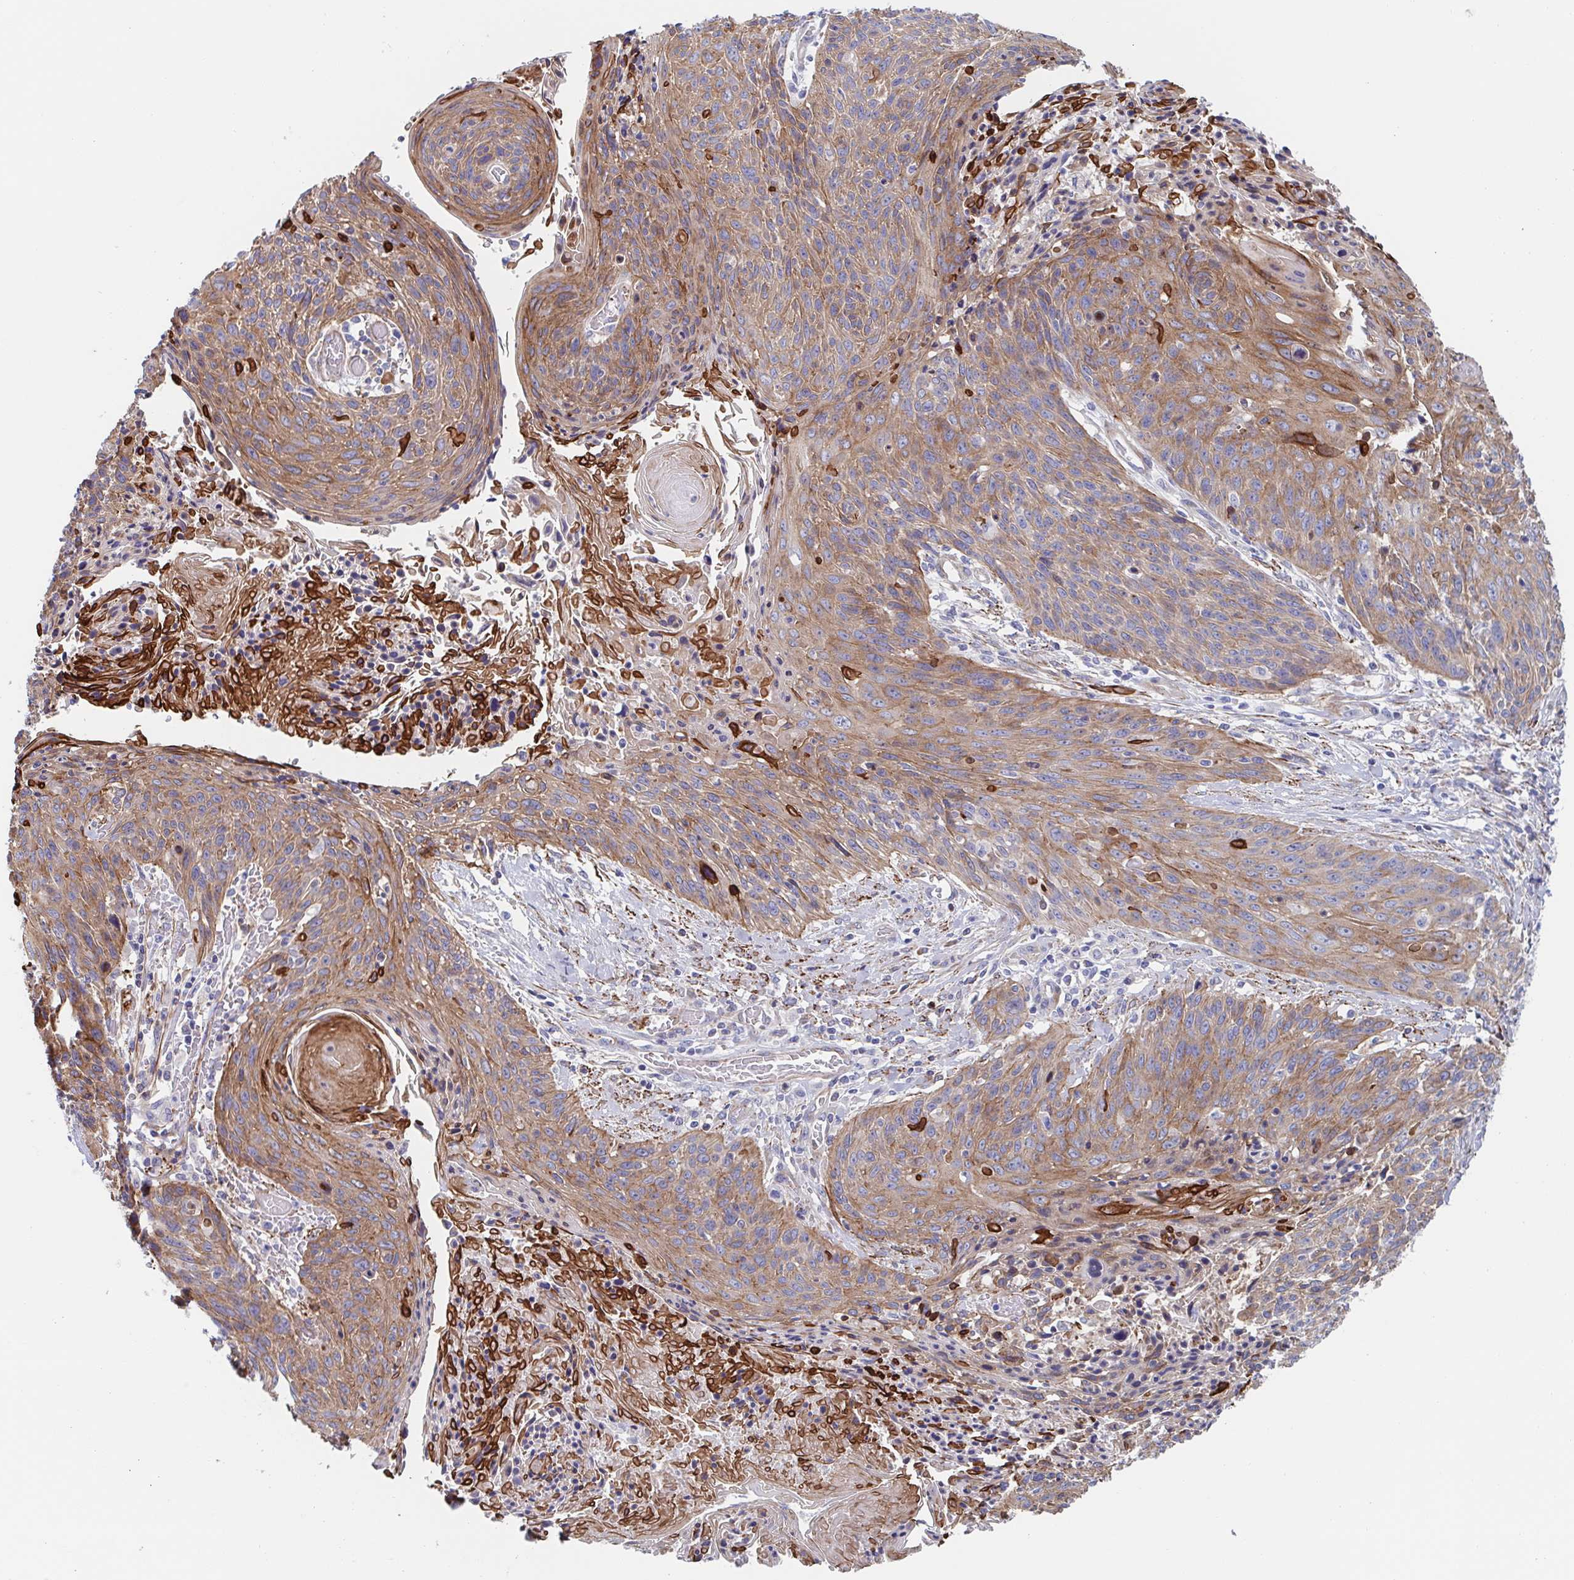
{"staining": {"intensity": "moderate", "quantity": ">75%", "location": "cytoplasmic/membranous"}, "tissue": "cervical cancer", "cell_type": "Tumor cells", "image_type": "cancer", "snomed": [{"axis": "morphology", "description": "Squamous cell carcinoma, NOS"}, {"axis": "topography", "description": "Cervix"}], "caption": "Protein staining demonstrates moderate cytoplasmic/membranous positivity in about >75% of tumor cells in squamous cell carcinoma (cervical).", "gene": "KLC3", "patient": {"sex": "female", "age": 45}}